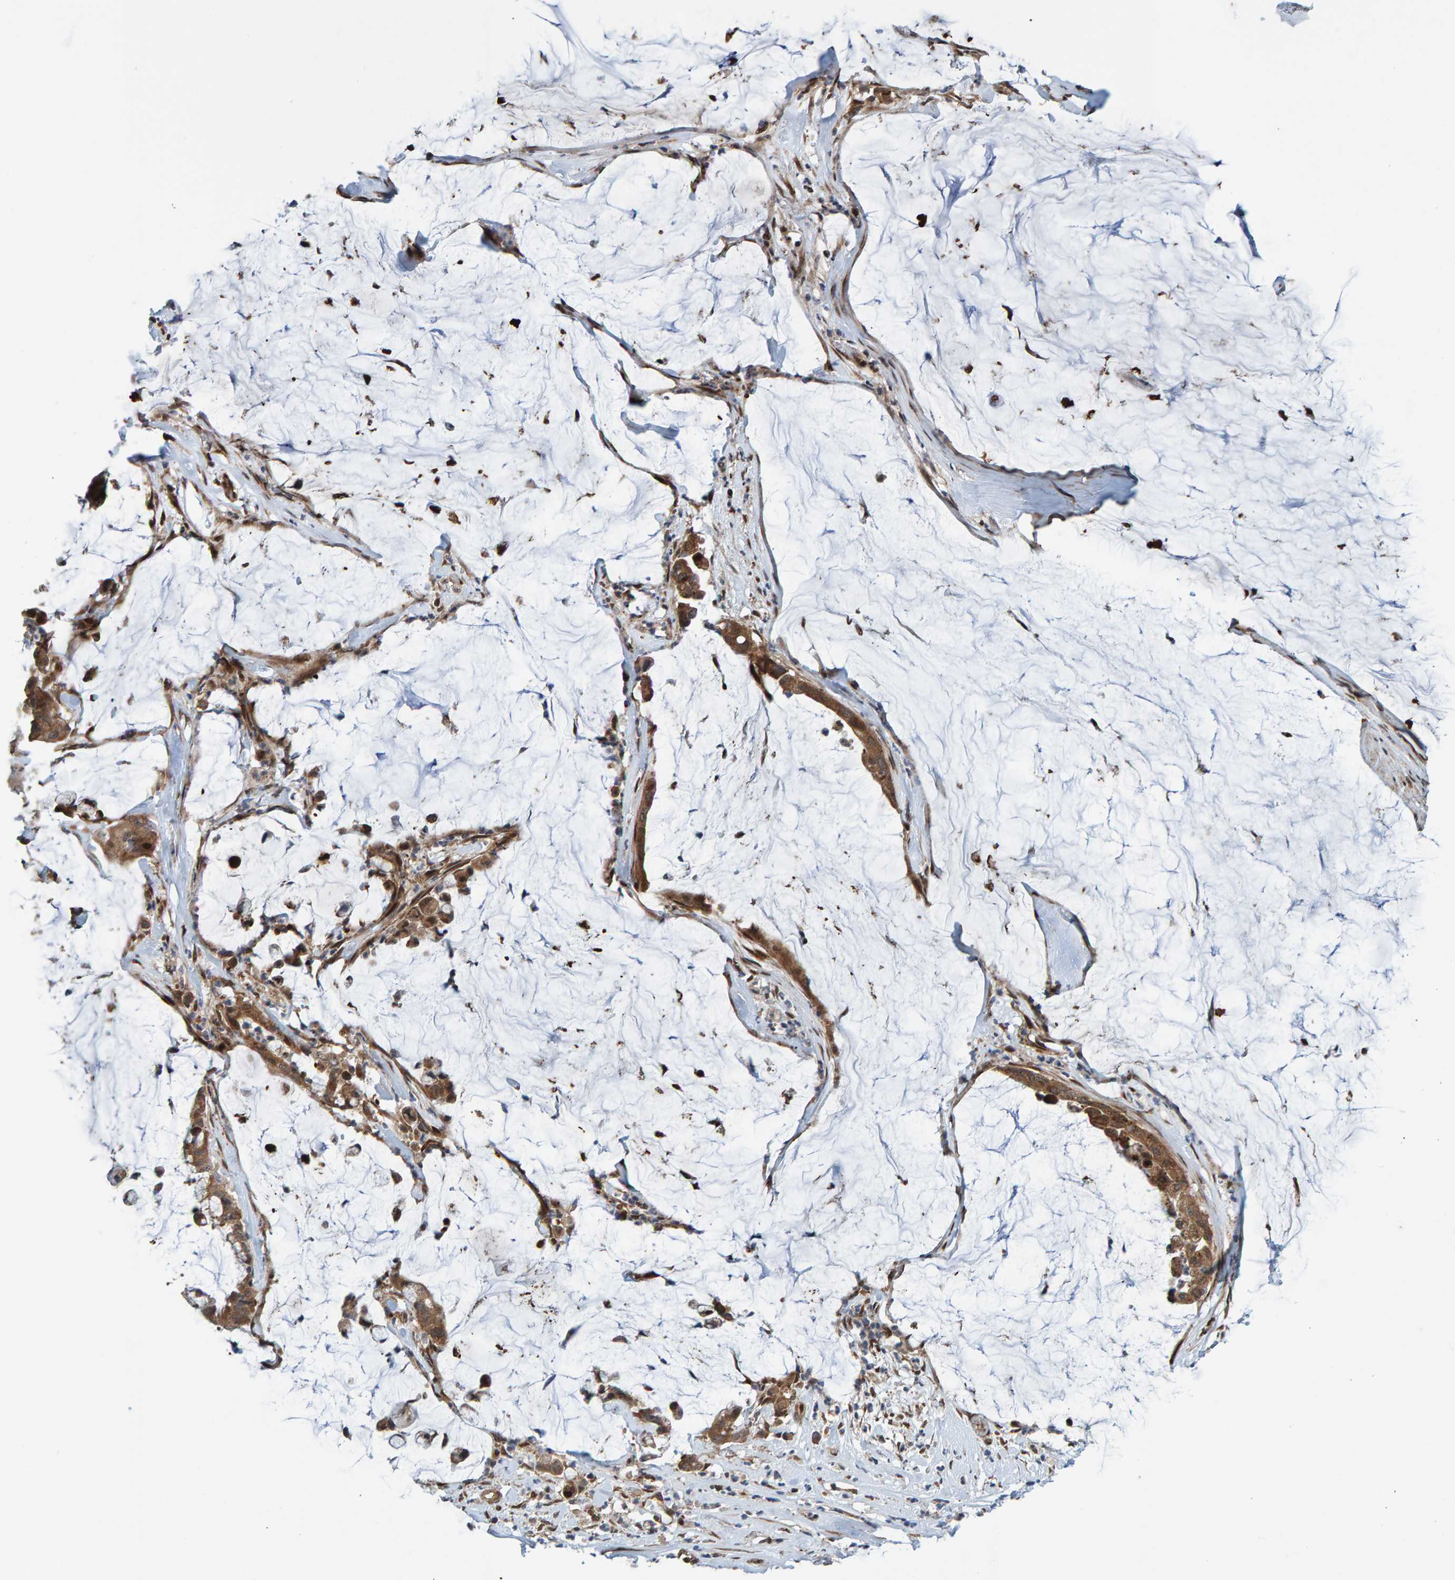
{"staining": {"intensity": "moderate", "quantity": ">75%", "location": "cytoplasmic/membranous"}, "tissue": "pancreatic cancer", "cell_type": "Tumor cells", "image_type": "cancer", "snomed": [{"axis": "morphology", "description": "Adenocarcinoma, NOS"}, {"axis": "topography", "description": "Pancreas"}], "caption": "Protein expression analysis of pancreatic cancer (adenocarcinoma) reveals moderate cytoplasmic/membranous staining in about >75% of tumor cells.", "gene": "ZNF366", "patient": {"sex": "male", "age": 41}}